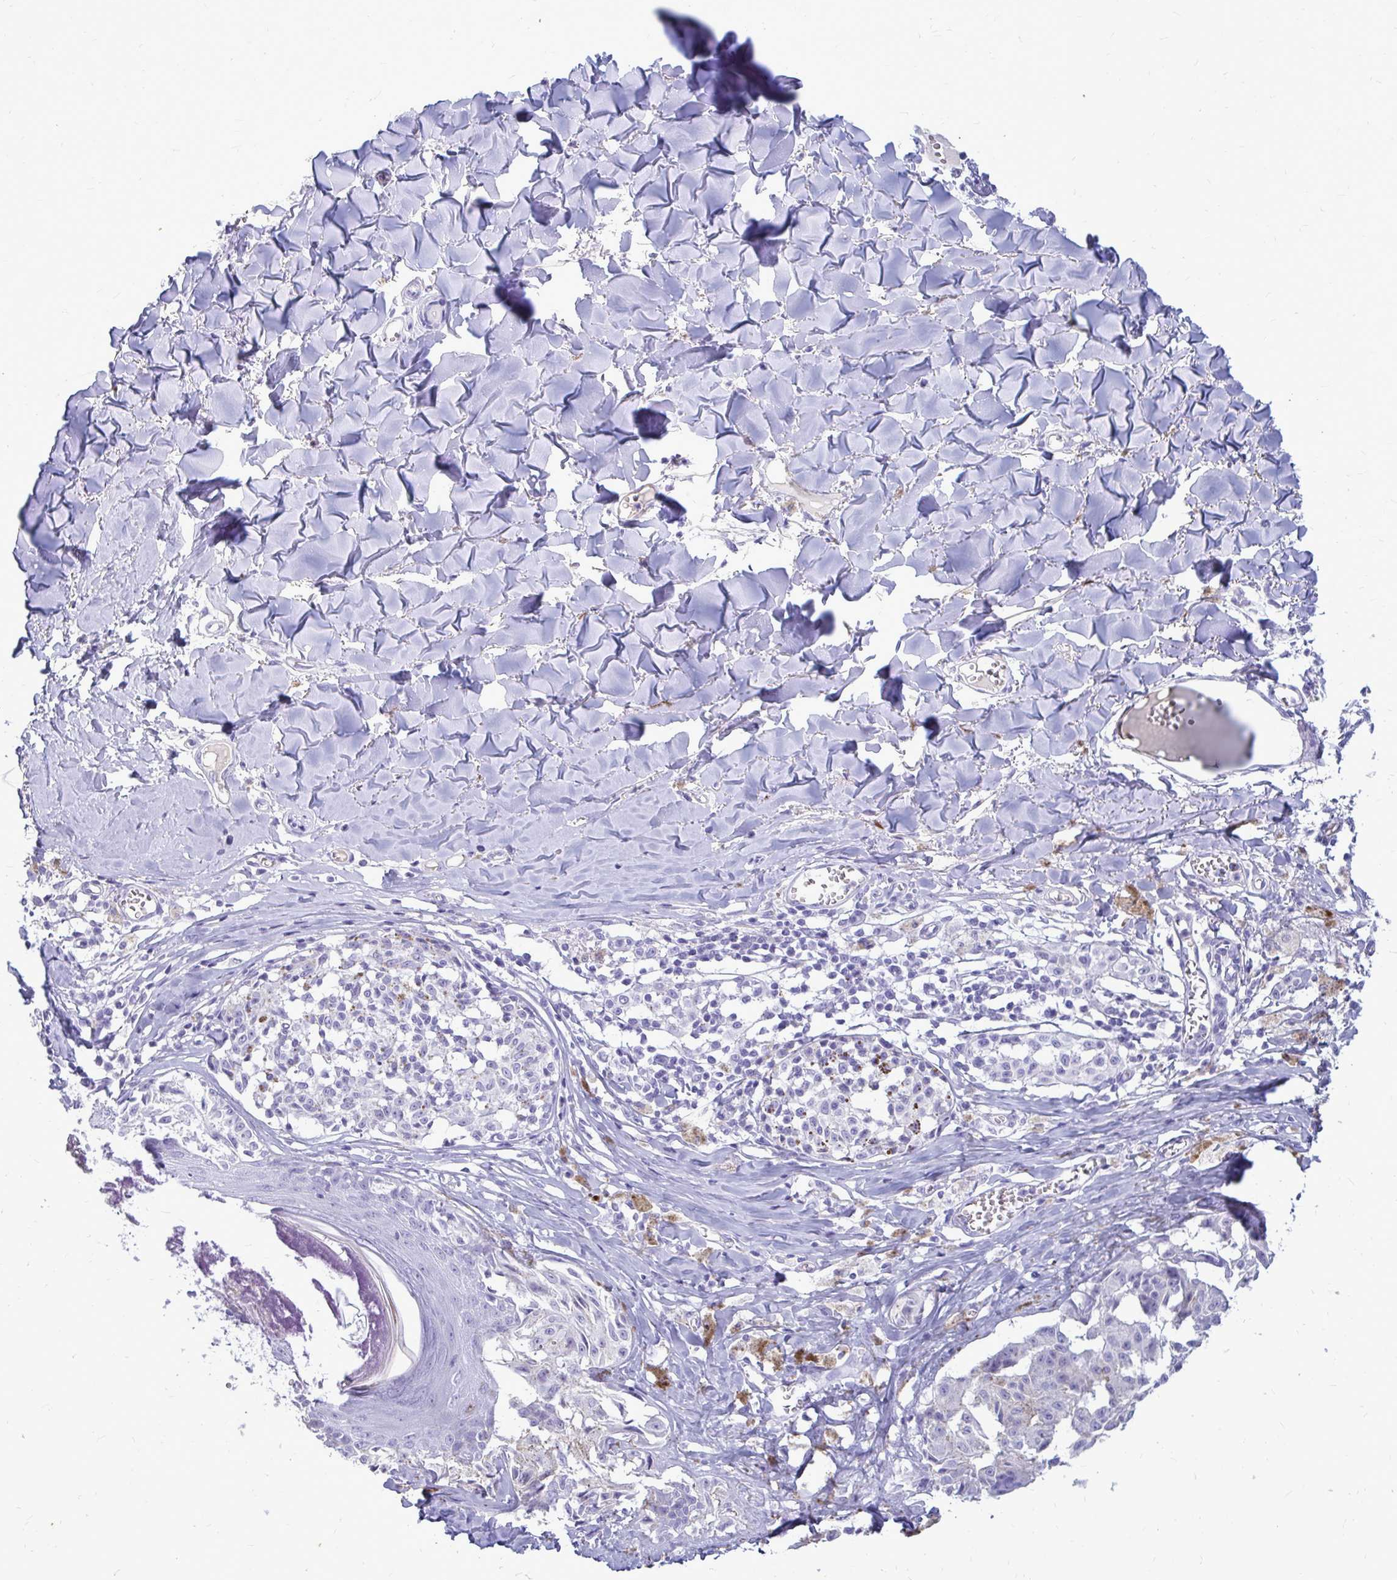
{"staining": {"intensity": "negative", "quantity": "none", "location": "none"}, "tissue": "melanoma", "cell_type": "Tumor cells", "image_type": "cancer", "snomed": [{"axis": "morphology", "description": "Malignant melanoma, NOS"}, {"axis": "topography", "description": "Skin"}], "caption": "This is a histopathology image of IHC staining of melanoma, which shows no staining in tumor cells. (Brightfield microscopy of DAB (3,3'-diaminobenzidine) immunohistochemistry at high magnification).", "gene": "NANOGNB", "patient": {"sex": "female", "age": 43}}